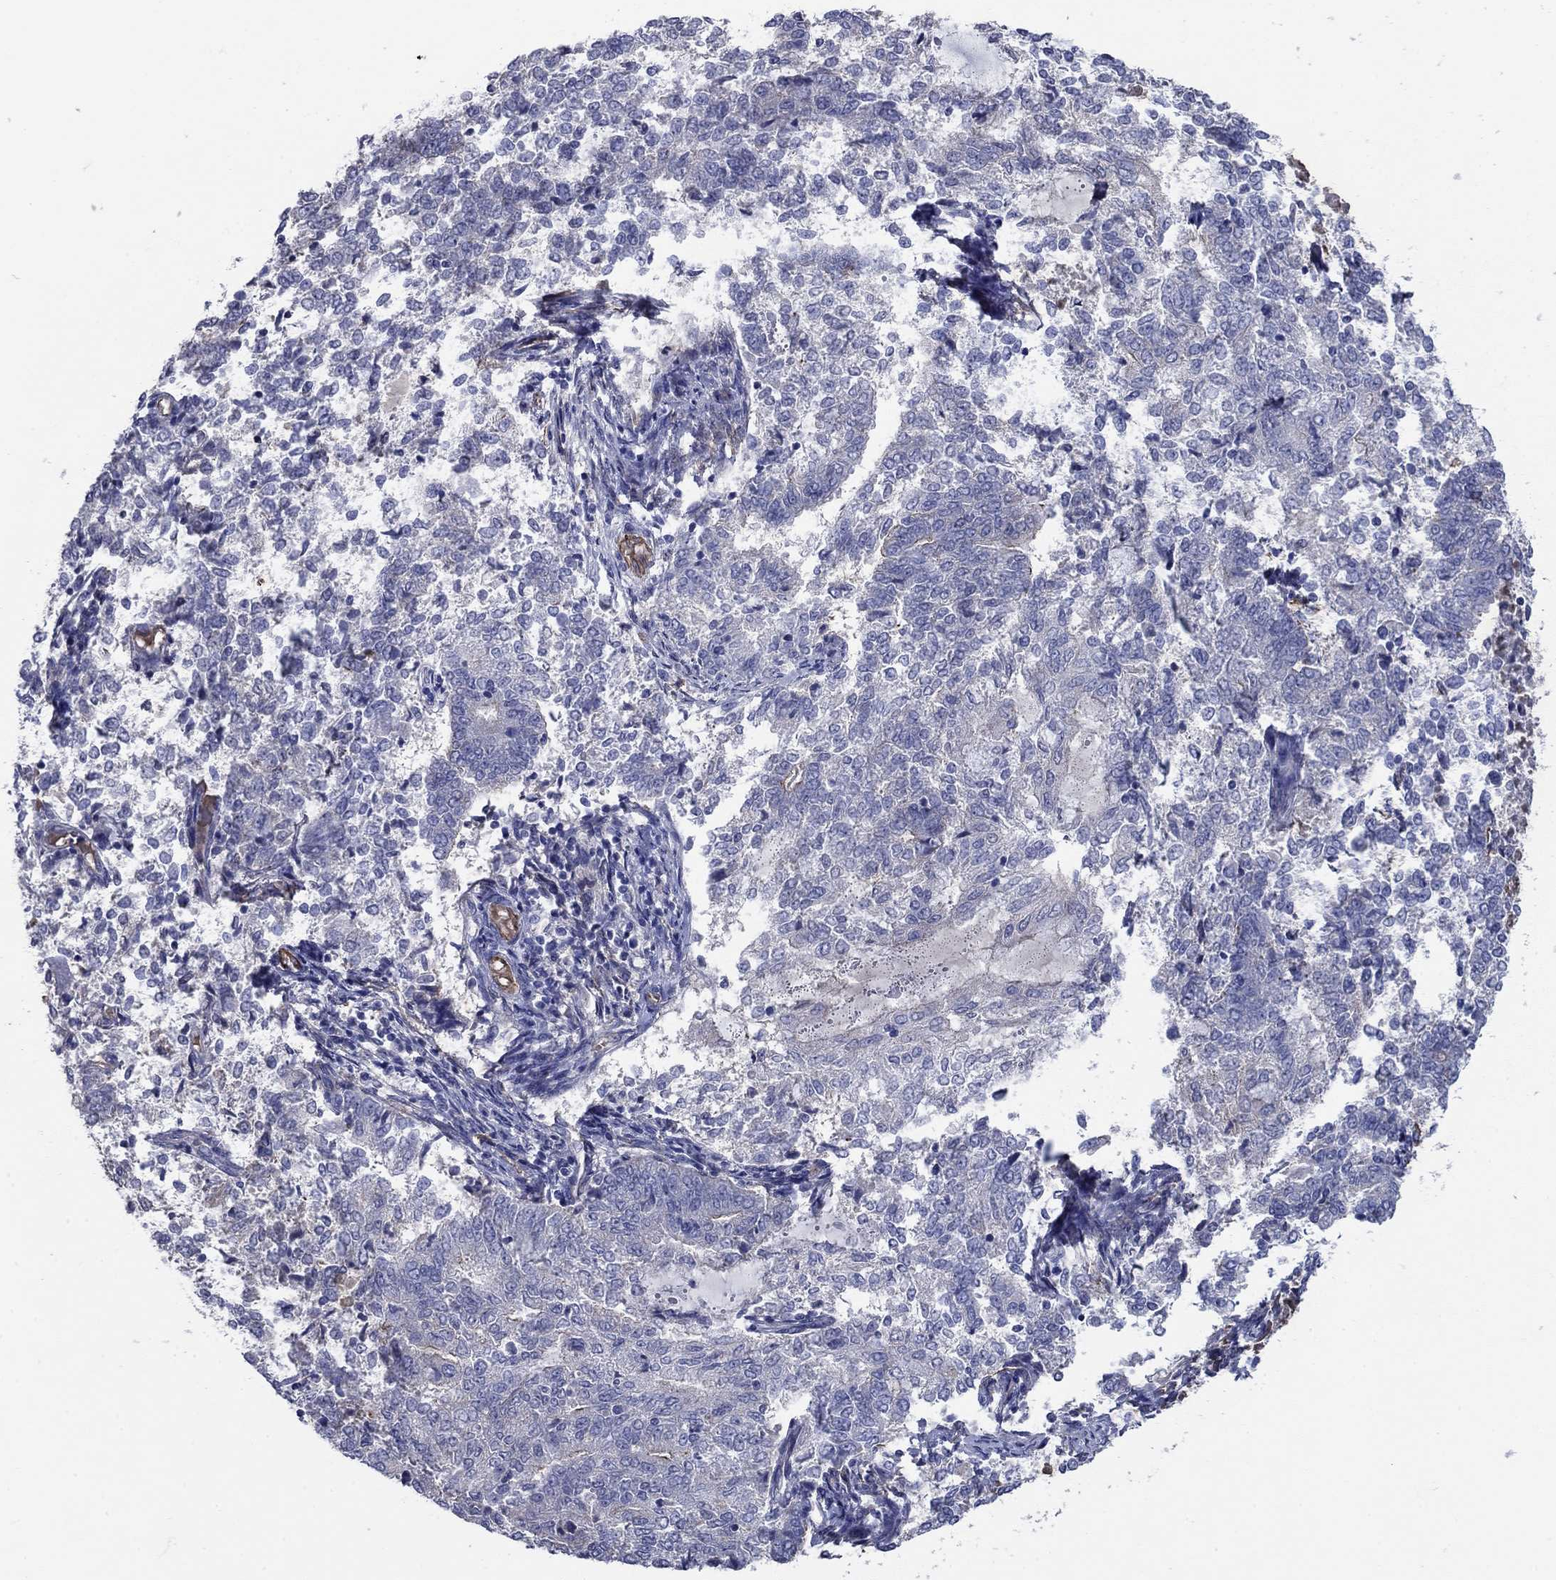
{"staining": {"intensity": "negative", "quantity": "none", "location": "none"}, "tissue": "endometrial cancer", "cell_type": "Tumor cells", "image_type": "cancer", "snomed": [{"axis": "morphology", "description": "Adenocarcinoma, NOS"}, {"axis": "topography", "description": "Endometrium"}], "caption": "The photomicrograph demonstrates no staining of tumor cells in adenocarcinoma (endometrial). (DAB immunohistochemistry (IHC) visualized using brightfield microscopy, high magnification).", "gene": "FLNC", "patient": {"sex": "female", "age": 65}}